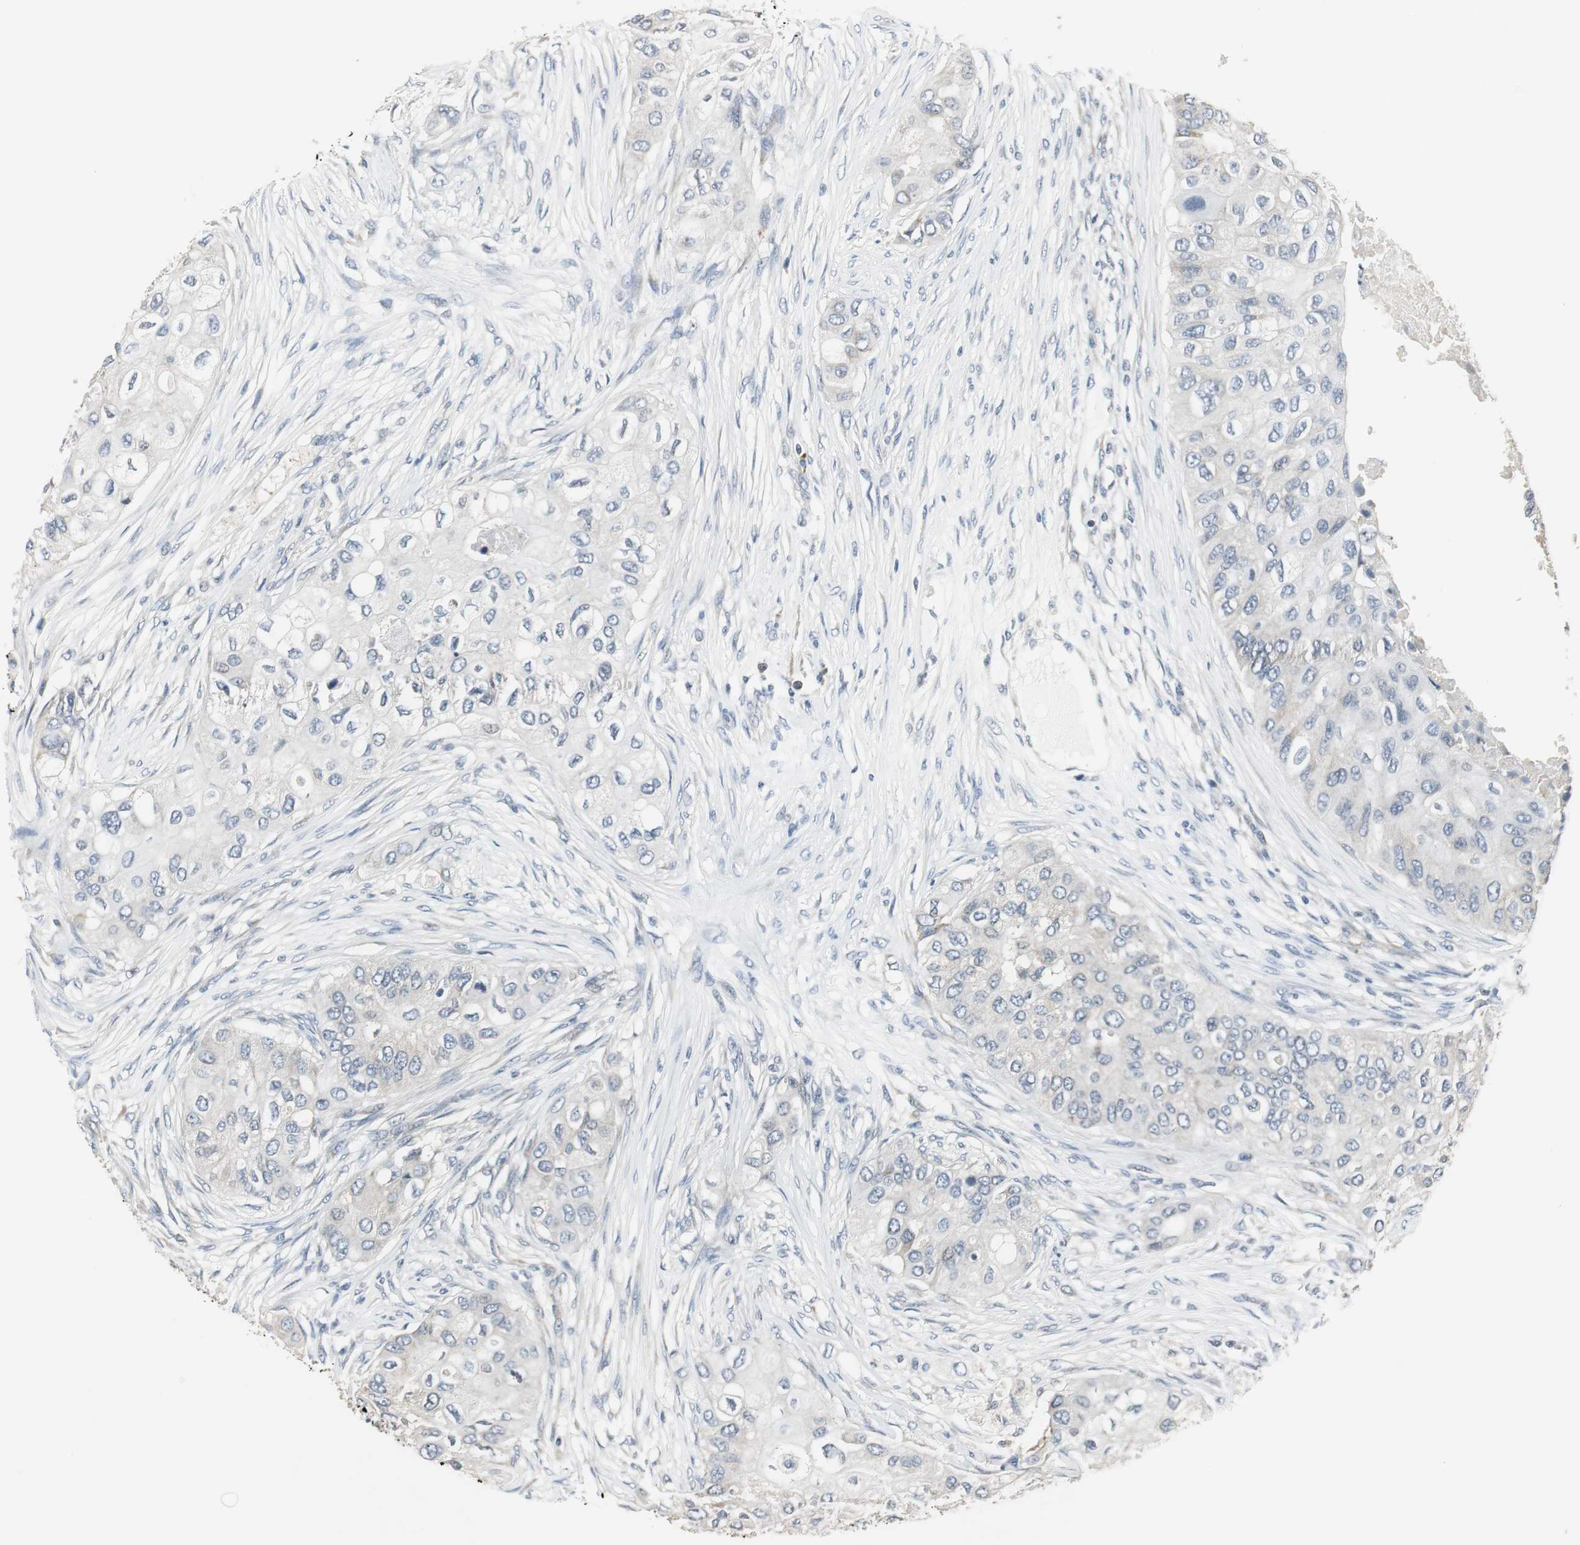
{"staining": {"intensity": "weak", "quantity": "<25%", "location": "cytoplasmic/membranous"}, "tissue": "breast cancer", "cell_type": "Tumor cells", "image_type": "cancer", "snomed": [{"axis": "morphology", "description": "Normal tissue, NOS"}, {"axis": "morphology", "description": "Duct carcinoma"}, {"axis": "topography", "description": "Breast"}], "caption": "DAB (3,3'-diaminobenzidine) immunohistochemical staining of breast intraductal carcinoma displays no significant staining in tumor cells.", "gene": "CCT5", "patient": {"sex": "female", "age": 49}}